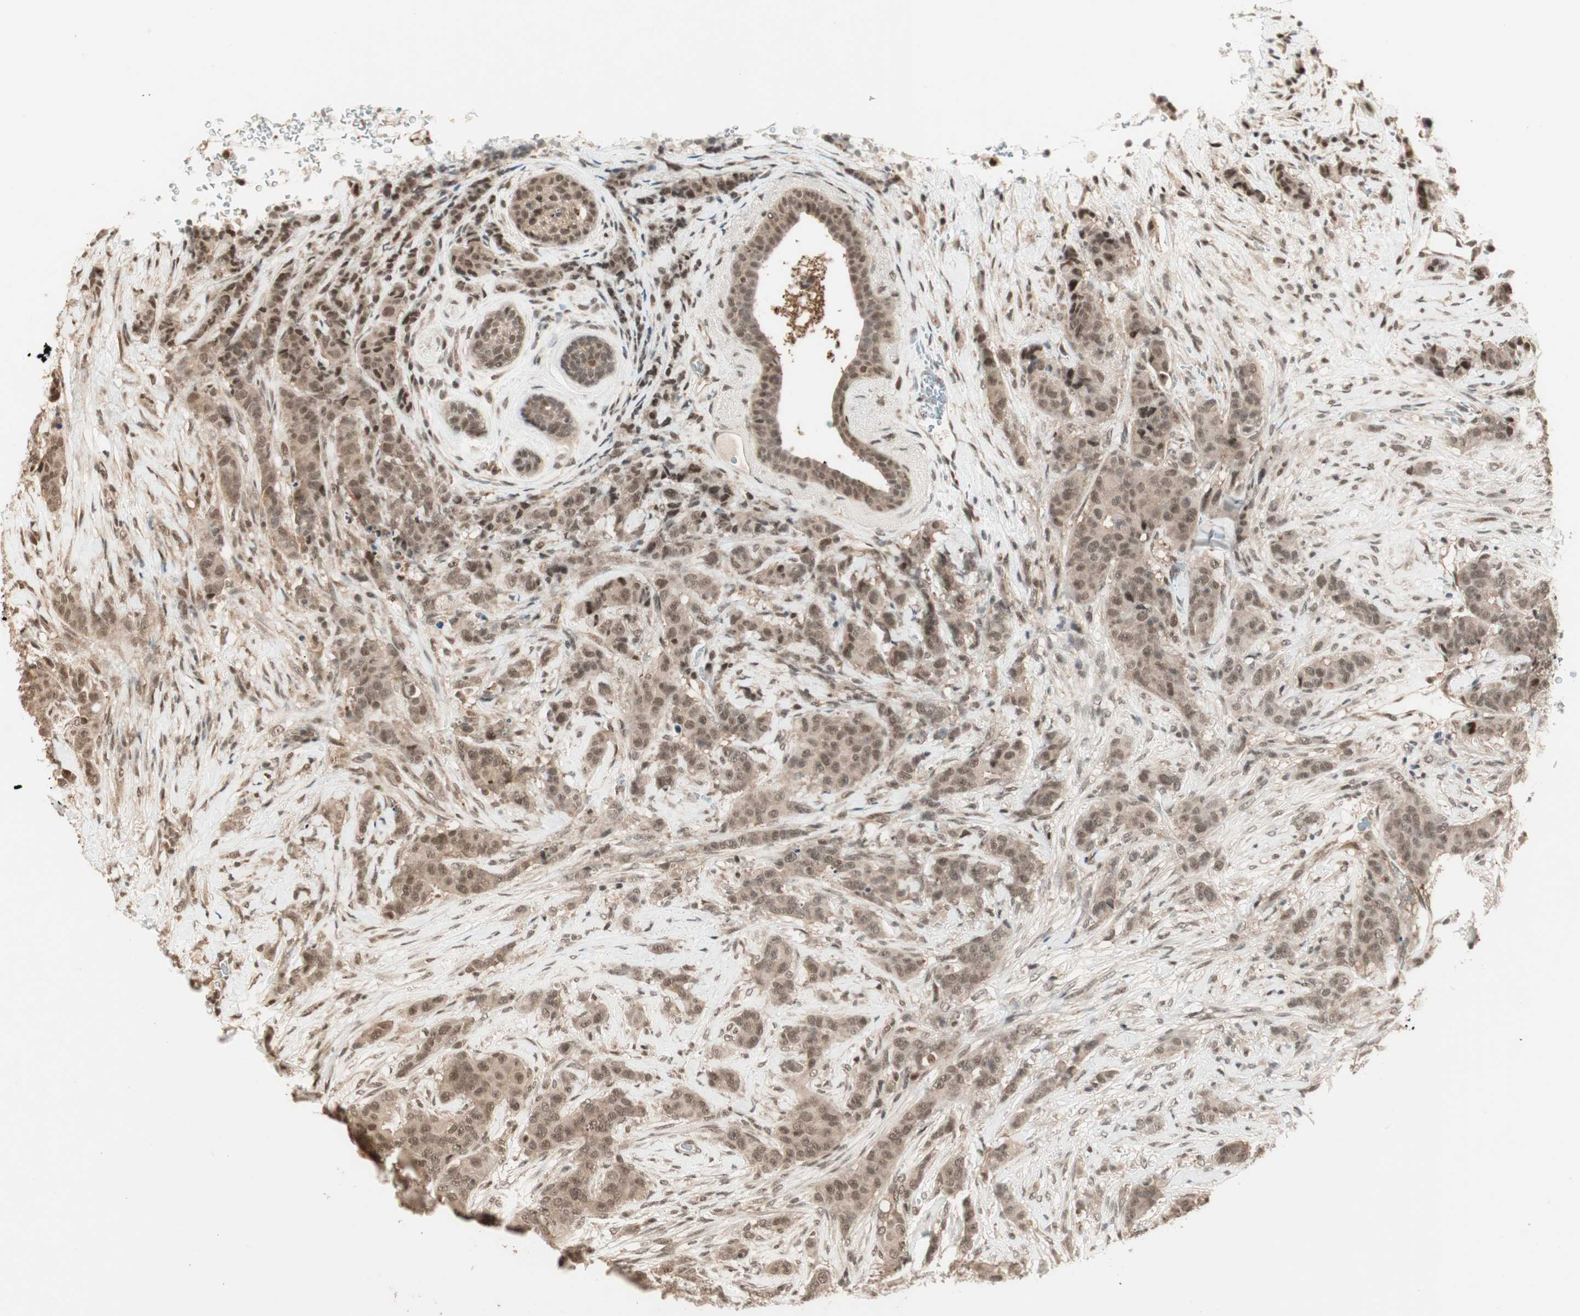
{"staining": {"intensity": "moderate", "quantity": ">75%", "location": "cytoplasmic/membranous,nuclear"}, "tissue": "breast cancer", "cell_type": "Tumor cells", "image_type": "cancer", "snomed": [{"axis": "morphology", "description": "Duct carcinoma"}, {"axis": "topography", "description": "Breast"}], "caption": "Protein positivity by immunohistochemistry (IHC) demonstrates moderate cytoplasmic/membranous and nuclear positivity in about >75% of tumor cells in breast cancer. (IHC, brightfield microscopy, high magnification).", "gene": "ZNF701", "patient": {"sex": "female", "age": 40}}